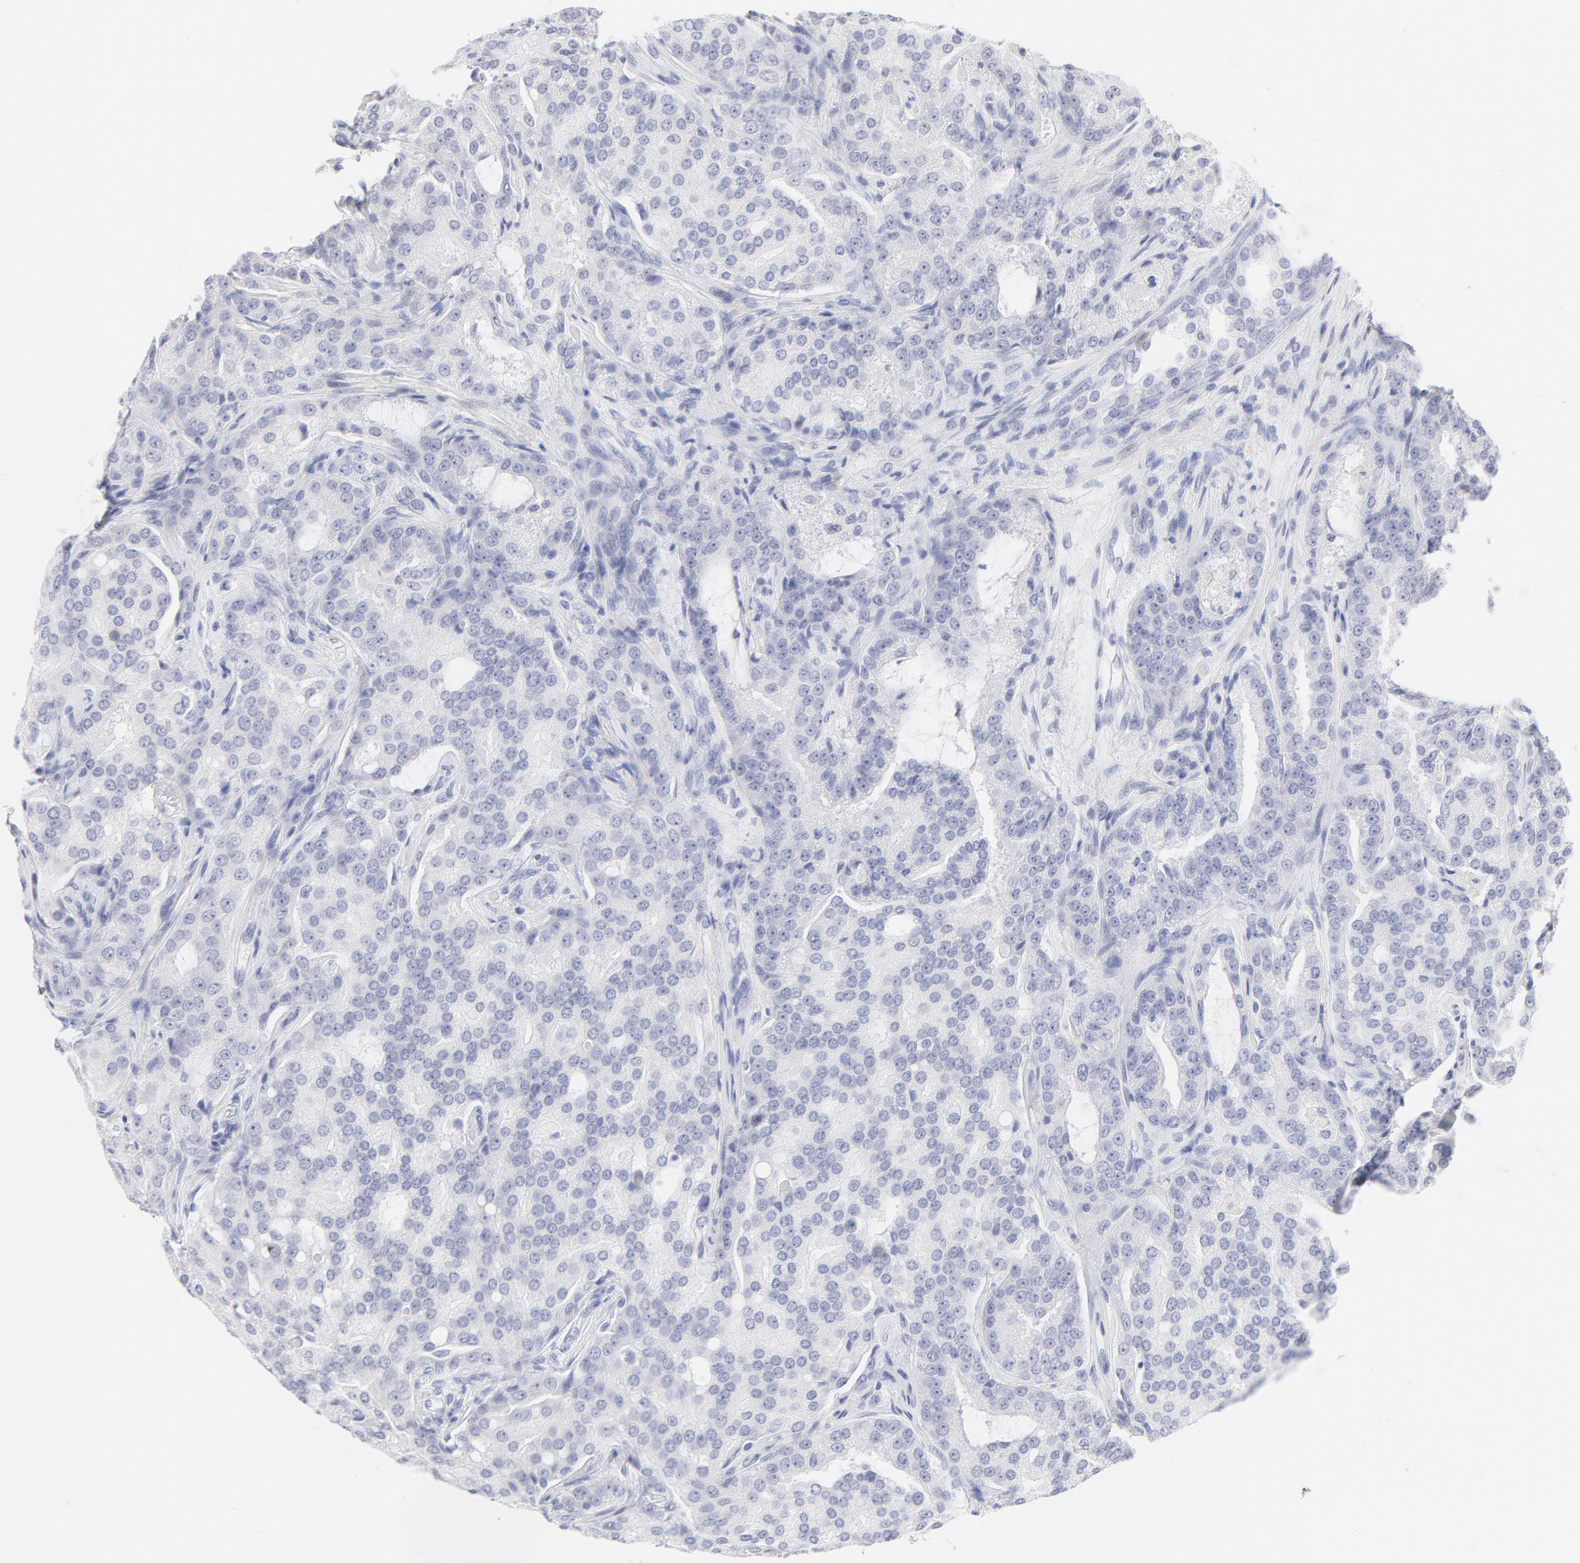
{"staining": {"intensity": "negative", "quantity": "none", "location": "none"}, "tissue": "prostate cancer", "cell_type": "Tumor cells", "image_type": "cancer", "snomed": [{"axis": "morphology", "description": "Adenocarcinoma, High grade"}, {"axis": "topography", "description": "Prostate"}], "caption": "High power microscopy micrograph of an IHC image of prostate cancer, revealing no significant expression in tumor cells.", "gene": "ELF3", "patient": {"sex": "male", "age": 72}}